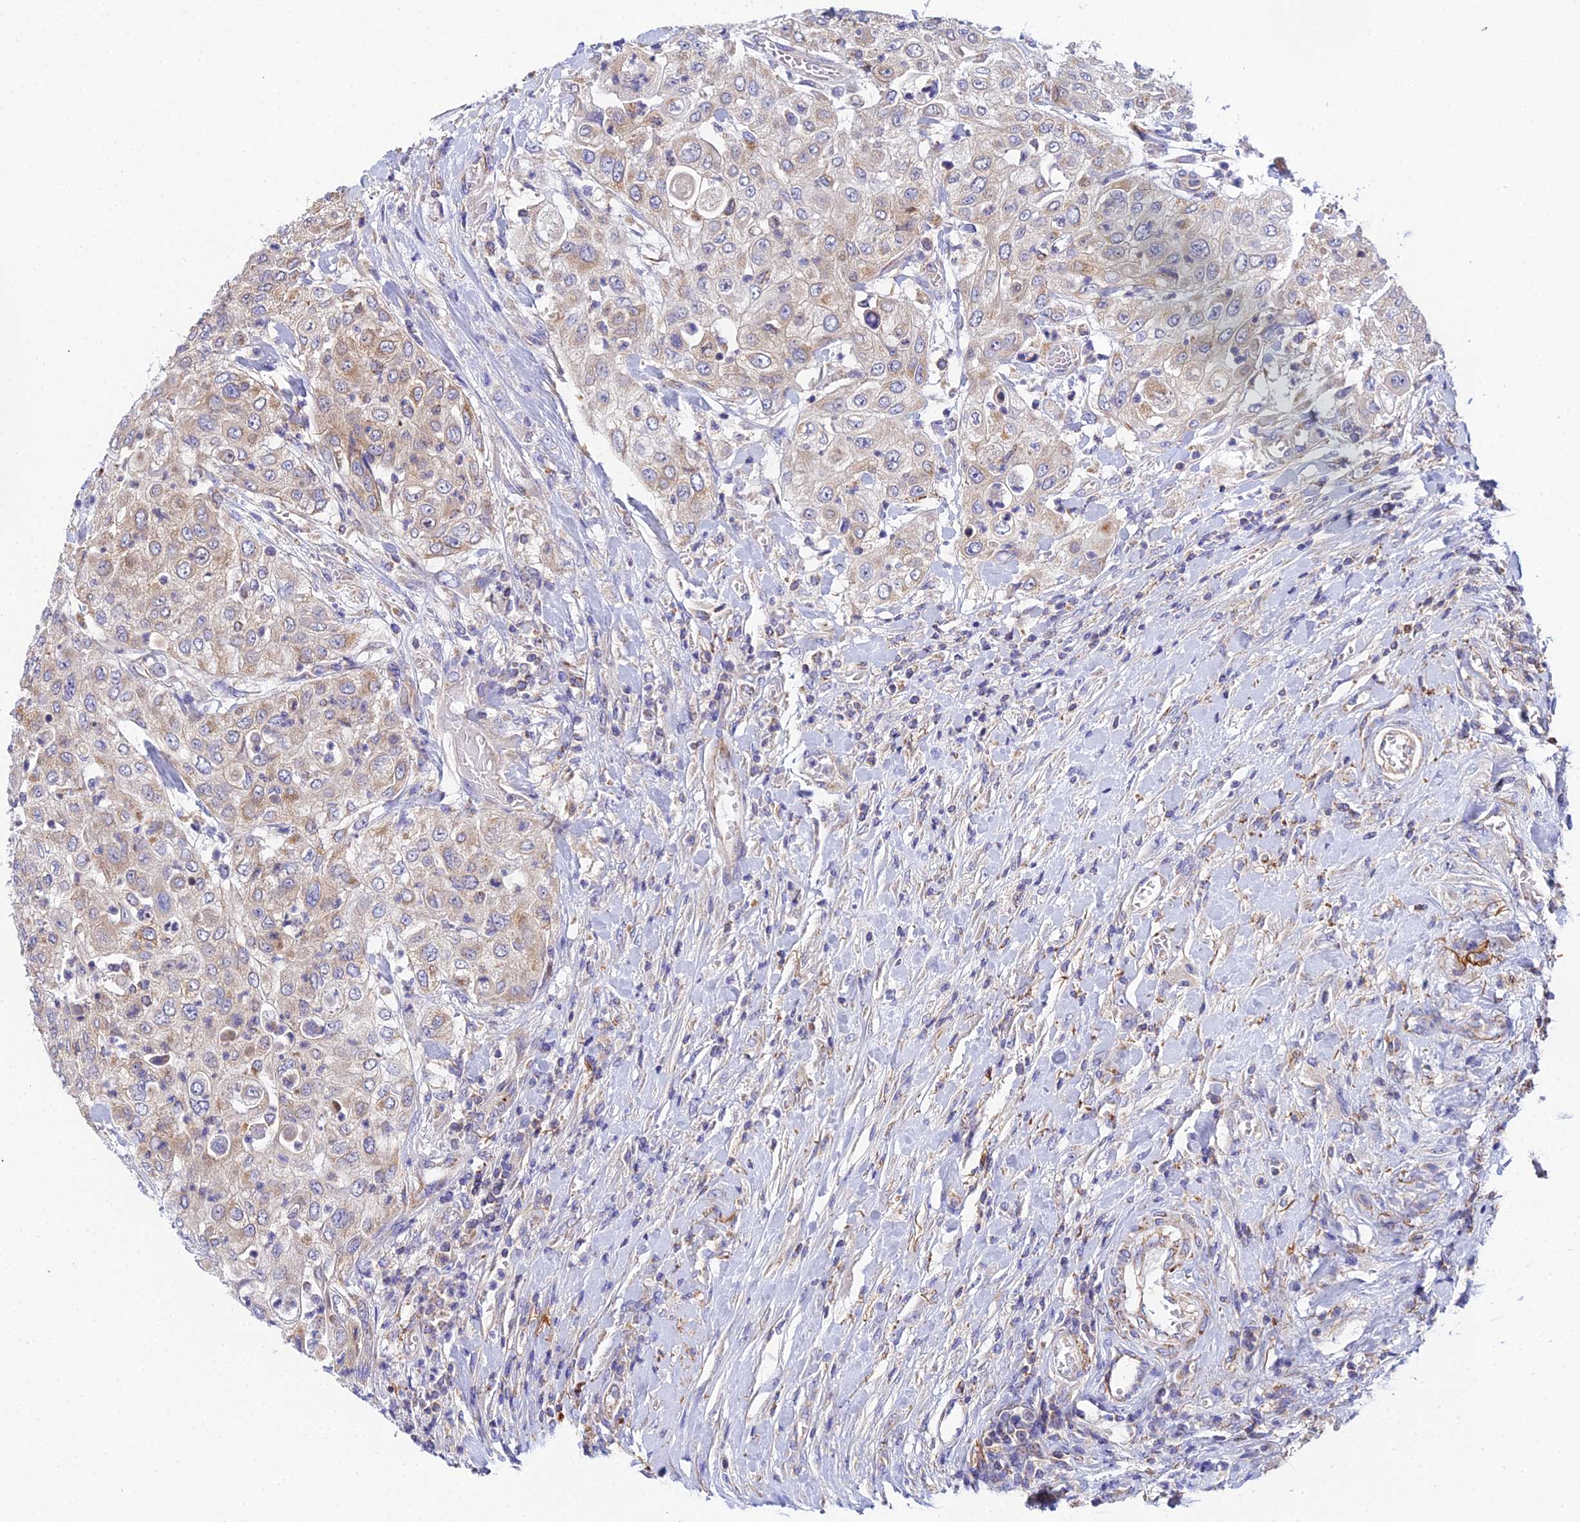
{"staining": {"intensity": "weak", "quantity": "25%-75%", "location": "cytoplasmic/membranous"}, "tissue": "urothelial cancer", "cell_type": "Tumor cells", "image_type": "cancer", "snomed": [{"axis": "morphology", "description": "Urothelial carcinoma, High grade"}, {"axis": "topography", "description": "Urinary bladder"}], "caption": "DAB (3,3'-diaminobenzidine) immunohistochemical staining of human urothelial carcinoma (high-grade) exhibits weak cytoplasmic/membranous protein staining in approximately 25%-75% of tumor cells.", "gene": "NIPSNAP3A", "patient": {"sex": "female", "age": 79}}